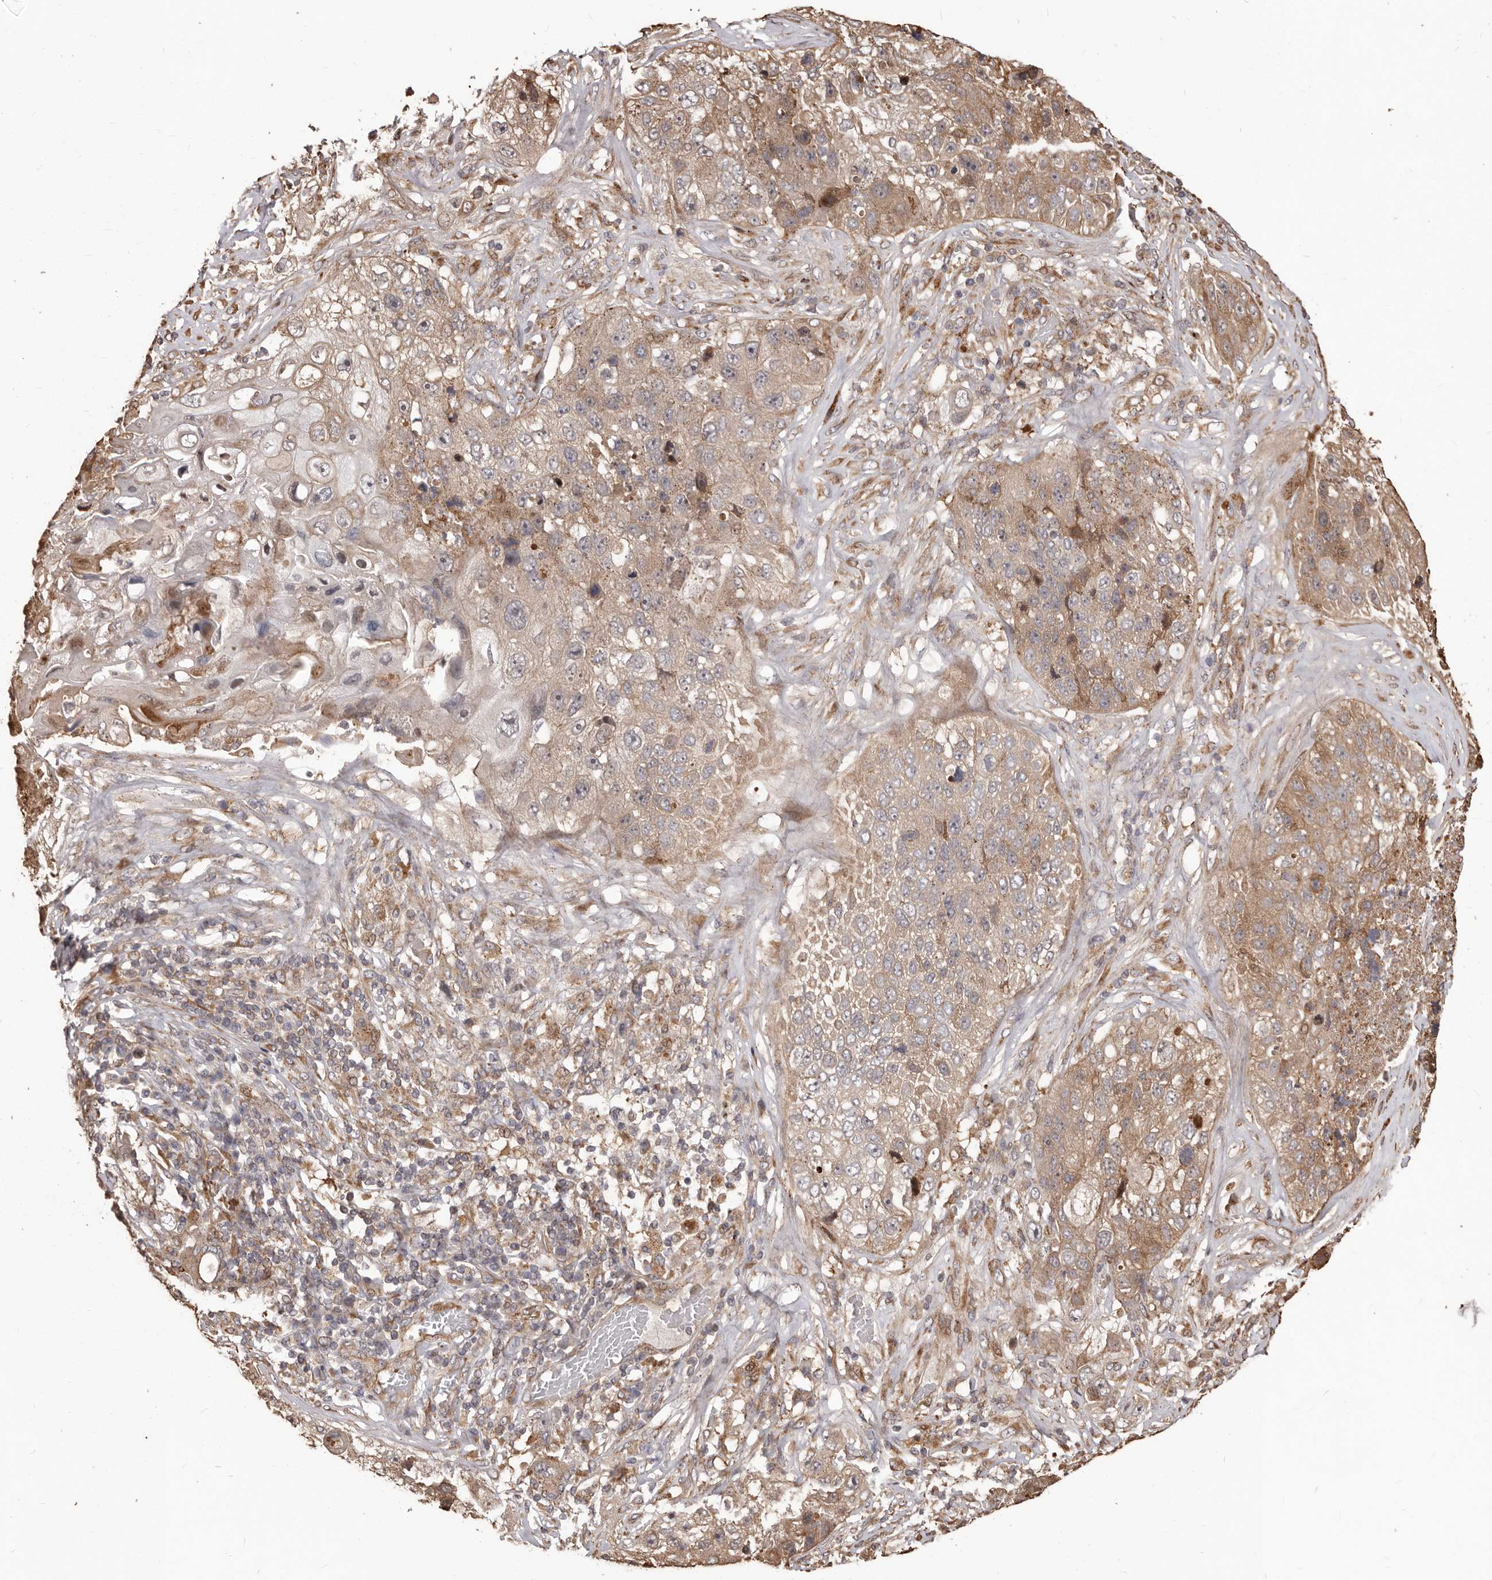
{"staining": {"intensity": "moderate", "quantity": "25%-75%", "location": "cytoplasmic/membranous"}, "tissue": "lung cancer", "cell_type": "Tumor cells", "image_type": "cancer", "snomed": [{"axis": "morphology", "description": "Squamous cell carcinoma, NOS"}, {"axis": "topography", "description": "Lung"}], "caption": "DAB immunohistochemical staining of squamous cell carcinoma (lung) exhibits moderate cytoplasmic/membranous protein staining in about 25%-75% of tumor cells.", "gene": "MTO1", "patient": {"sex": "male", "age": 61}}